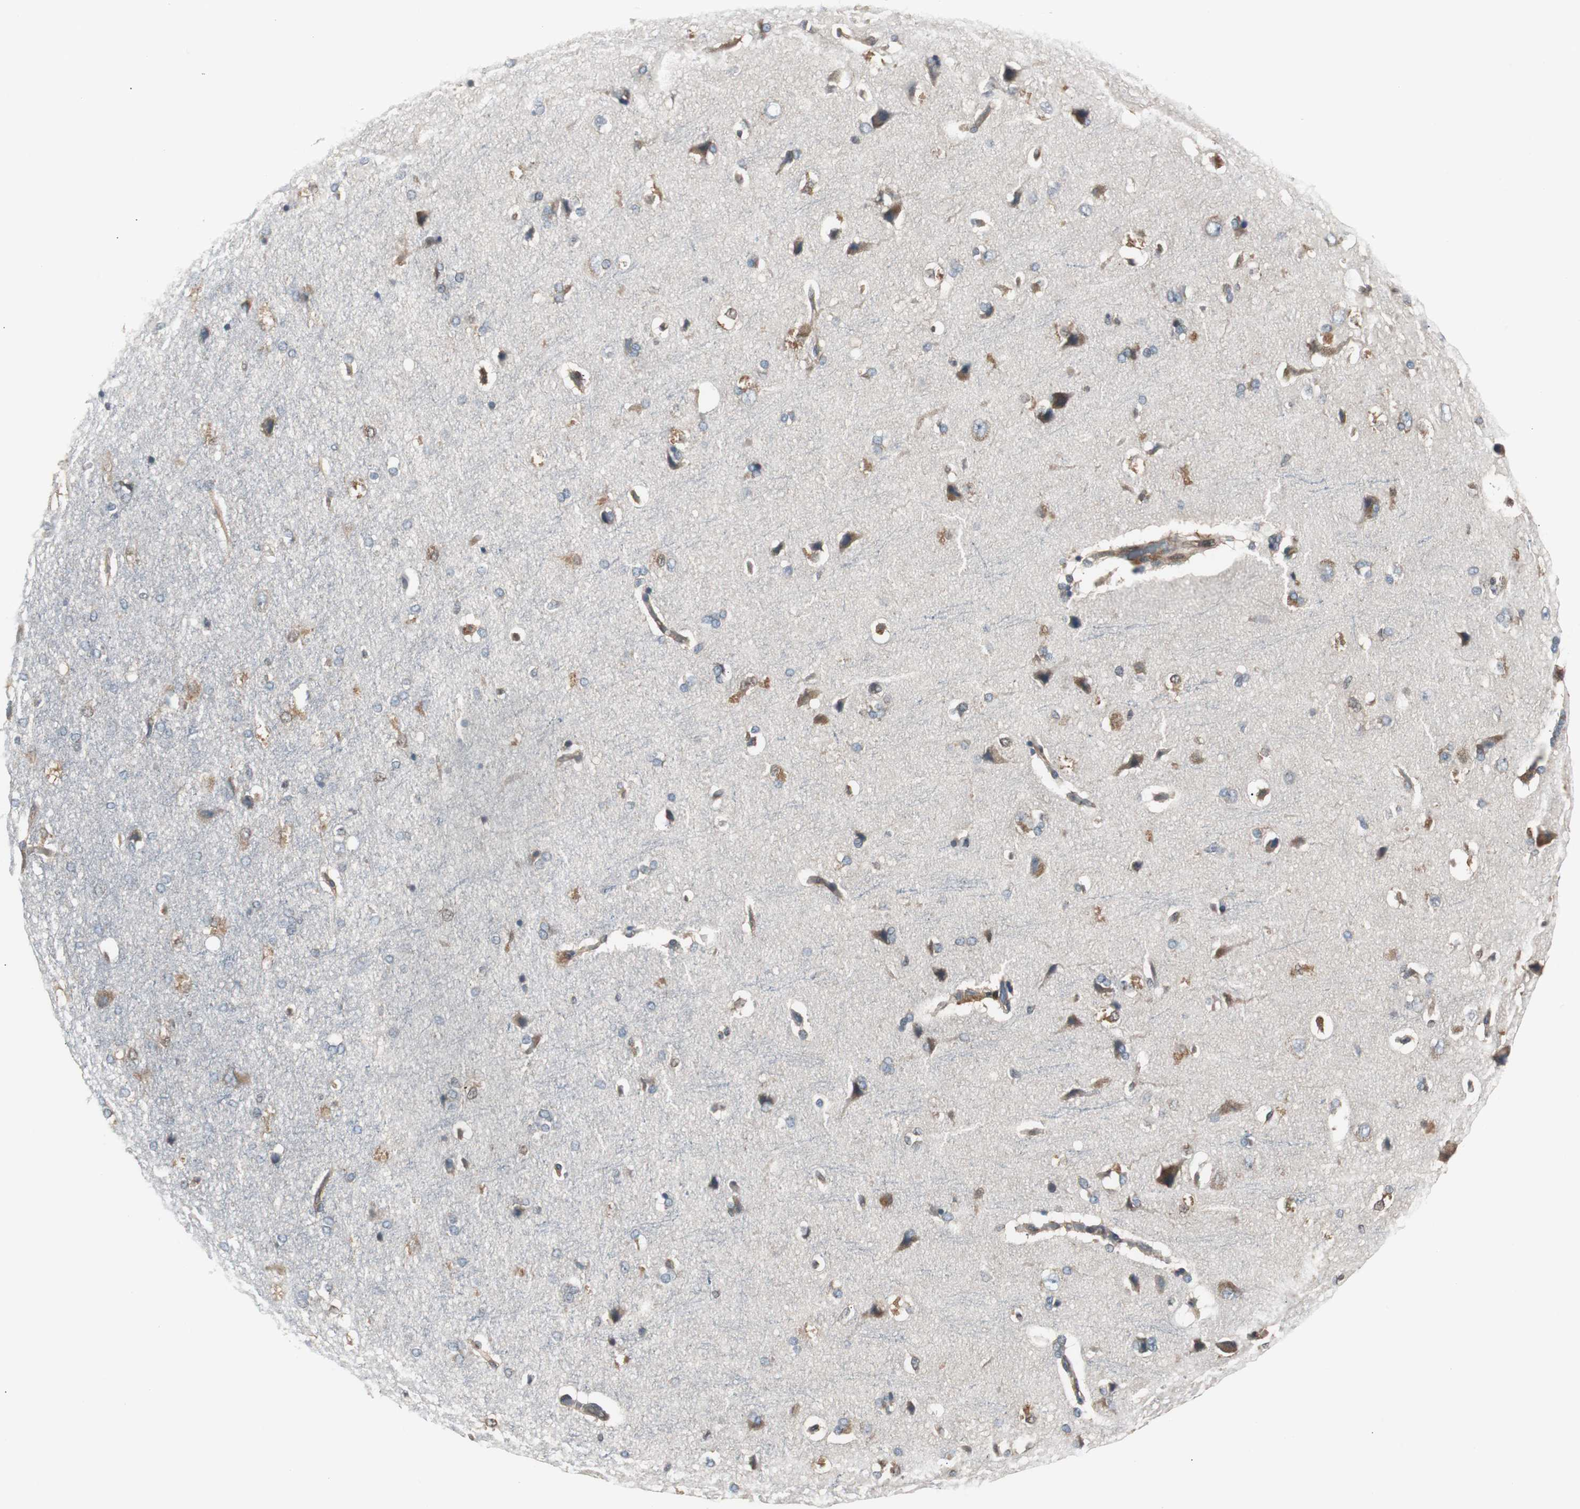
{"staining": {"intensity": "moderate", "quantity": ">75%", "location": "cytoplasmic/membranous"}, "tissue": "cerebral cortex", "cell_type": "Endothelial cells", "image_type": "normal", "snomed": [{"axis": "morphology", "description": "Normal tissue, NOS"}, {"axis": "topography", "description": "Cerebral cortex"}], "caption": "Immunohistochemical staining of benign human cerebral cortex displays medium levels of moderate cytoplasmic/membranous expression in about >75% of endothelial cells. (DAB IHC, brown staining for protein, blue staining for nuclei).", "gene": "CAPNS1", "patient": {"sex": "male", "age": 62}}